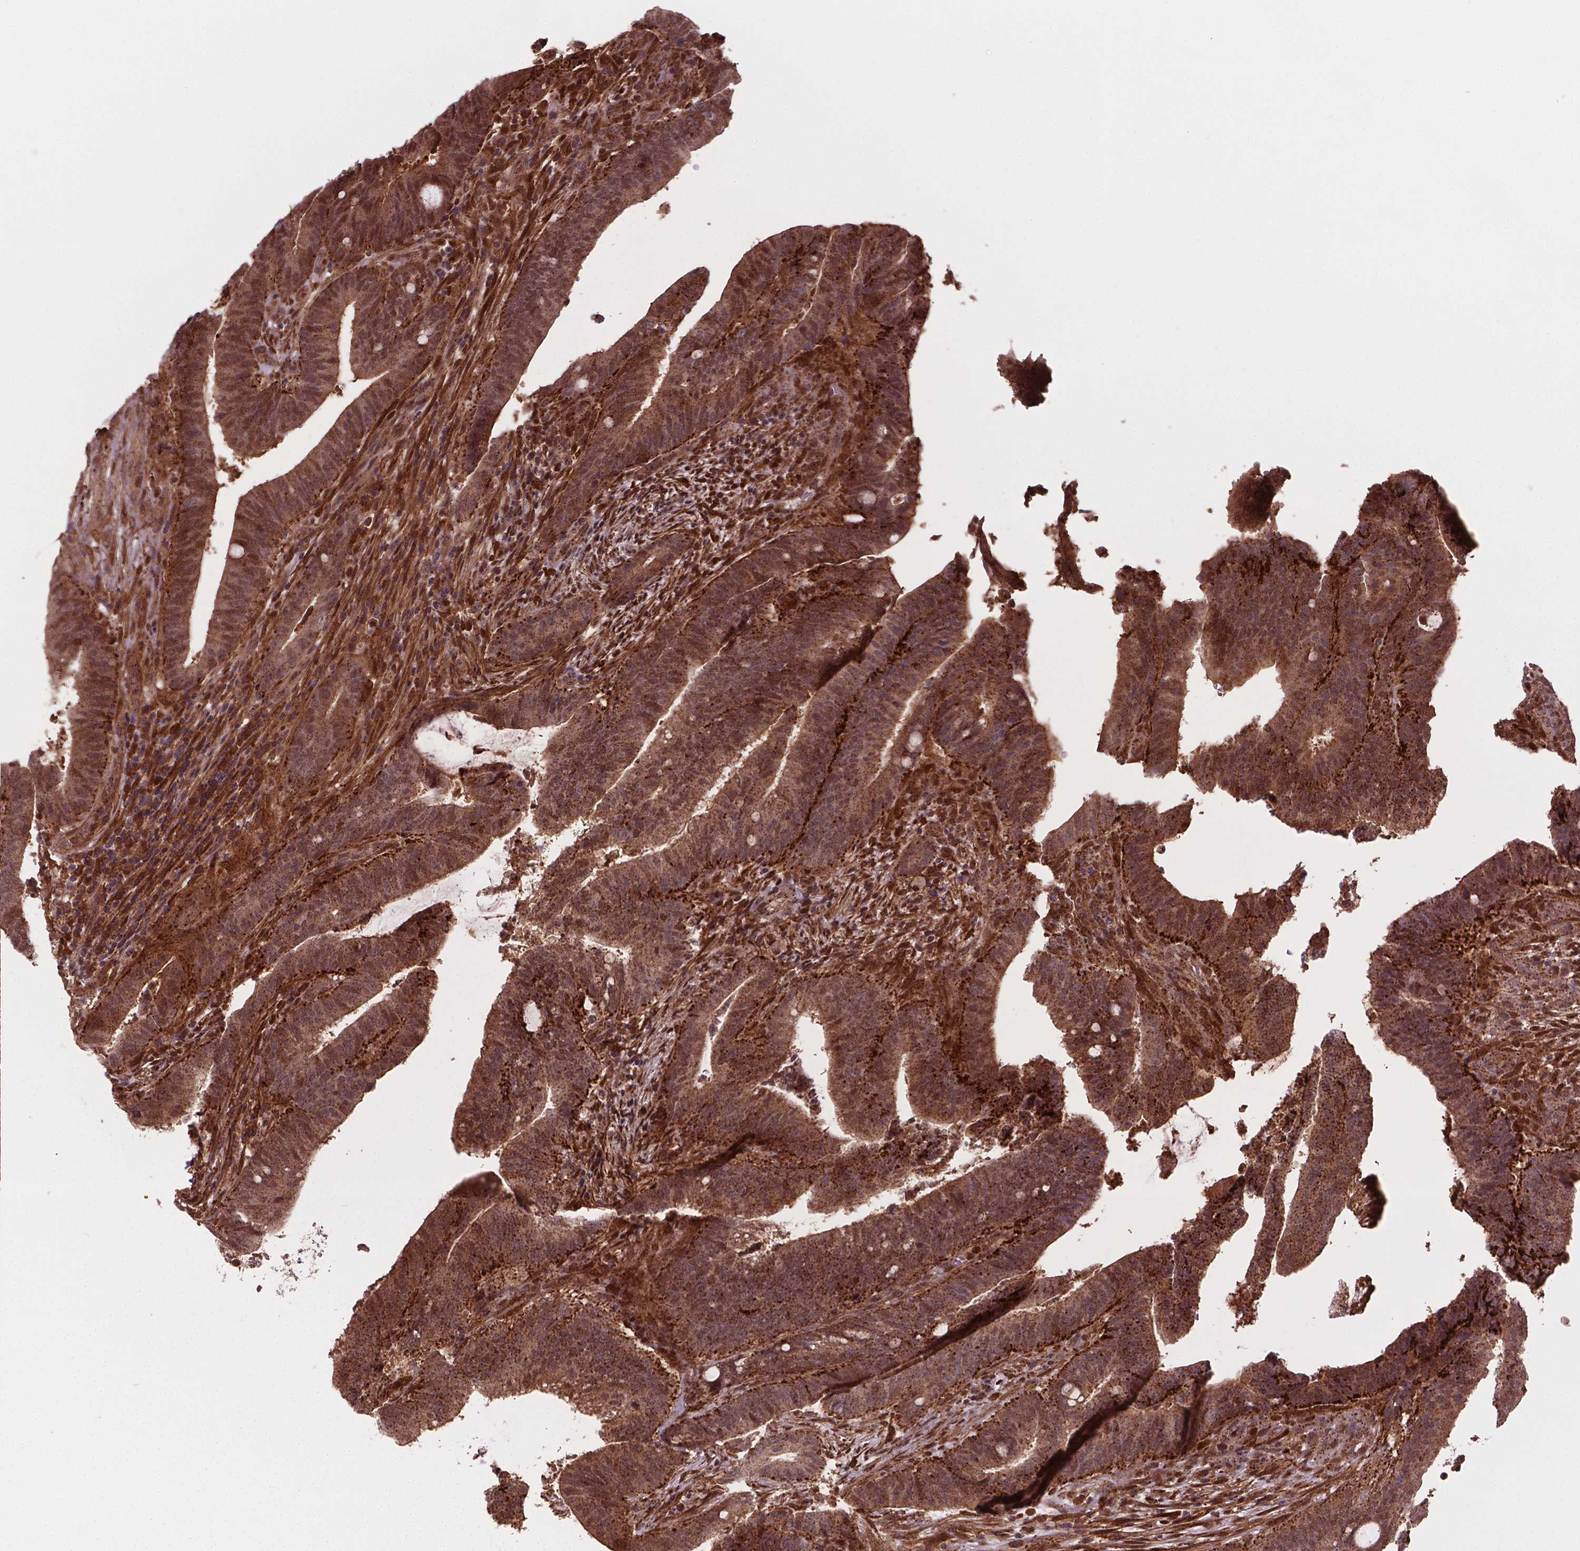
{"staining": {"intensity": "moderate", "quantity": ">75%", "location": "cytoplasmic/membranous,nuclear"}, "tissue": "colorectal cancer", "cell_type": "Tumor cells", "image_type": "cancer", "snomed": [{"axis": "morphology", "description": "Adenocarcinoma, NOS"}, {"axis": "topography", "description": "Colon"}], "caption": "Colorectal cancer stained for a protein (brown) demonstrates moderate cytoplasmic/membranous and nuclear positive staining in approximately >75% of tumor cells.", "gene": "PLIN3", "patient": {"sex": "female", "age": 43}}